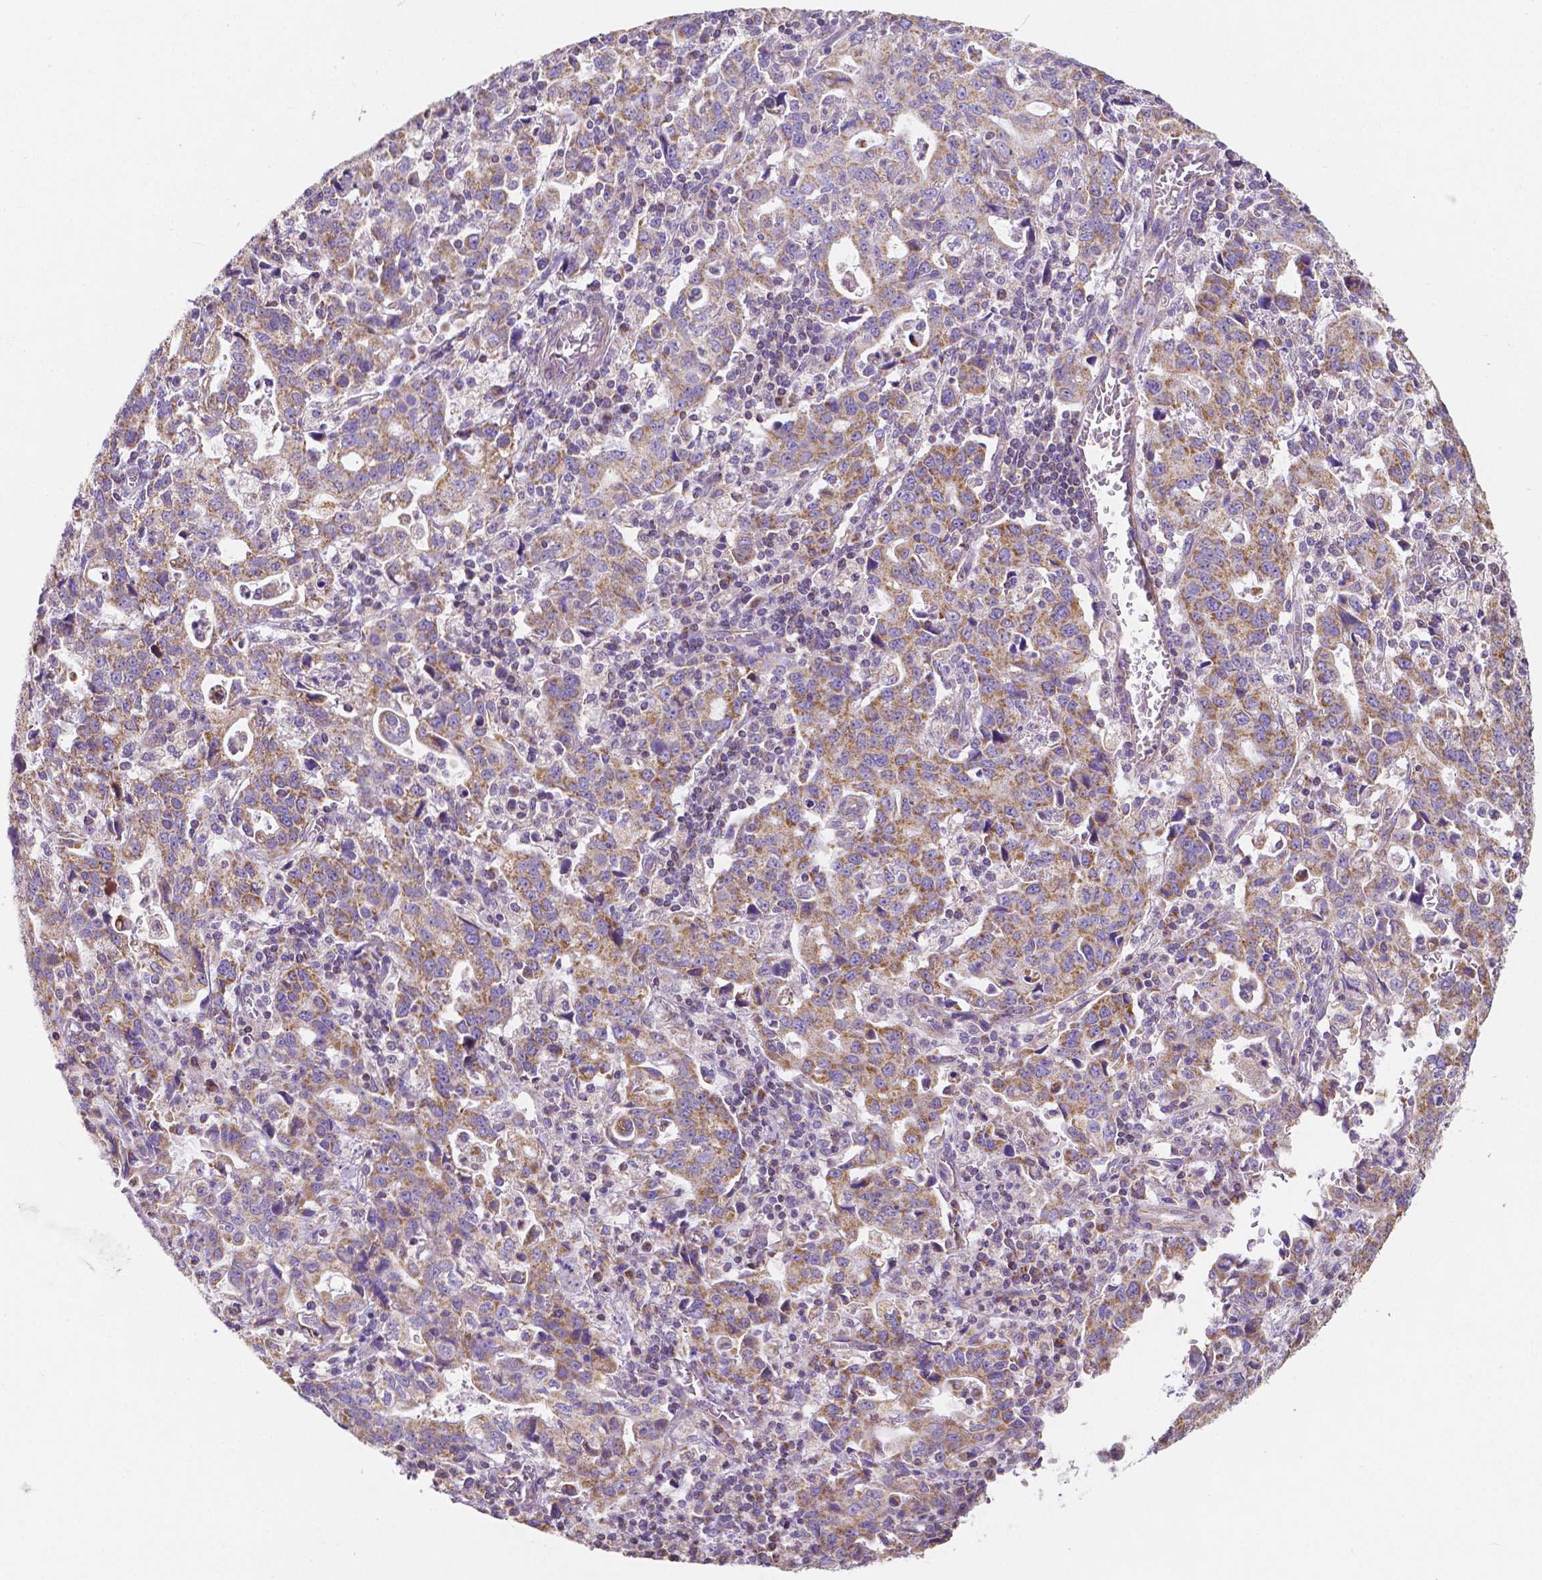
{"staining": {"intensity": "moderate", "quantity": ">75%", "location": "cytoplasmic/membranous"}, "tissue": "stomach cancer", "cell_type": "Tumor cells", "image_type": "cancer", "snomed": [{"axis": "morphology", "description": "Adenocarcinoma, NOS"}, {"axis": "topography", "description": "Stomach, upper"}], "caption": "Moderate cytoplasmic/membranous protein staining is seen in about >75% of tumor cells in adenocarcinoma (stomach). (DAB (3,3'-diaminobenzidine) = brown stain, brightfield microscopy at high magnification).", "gene": "SGTB", "patient": {"sex": "male", "age": 85}}